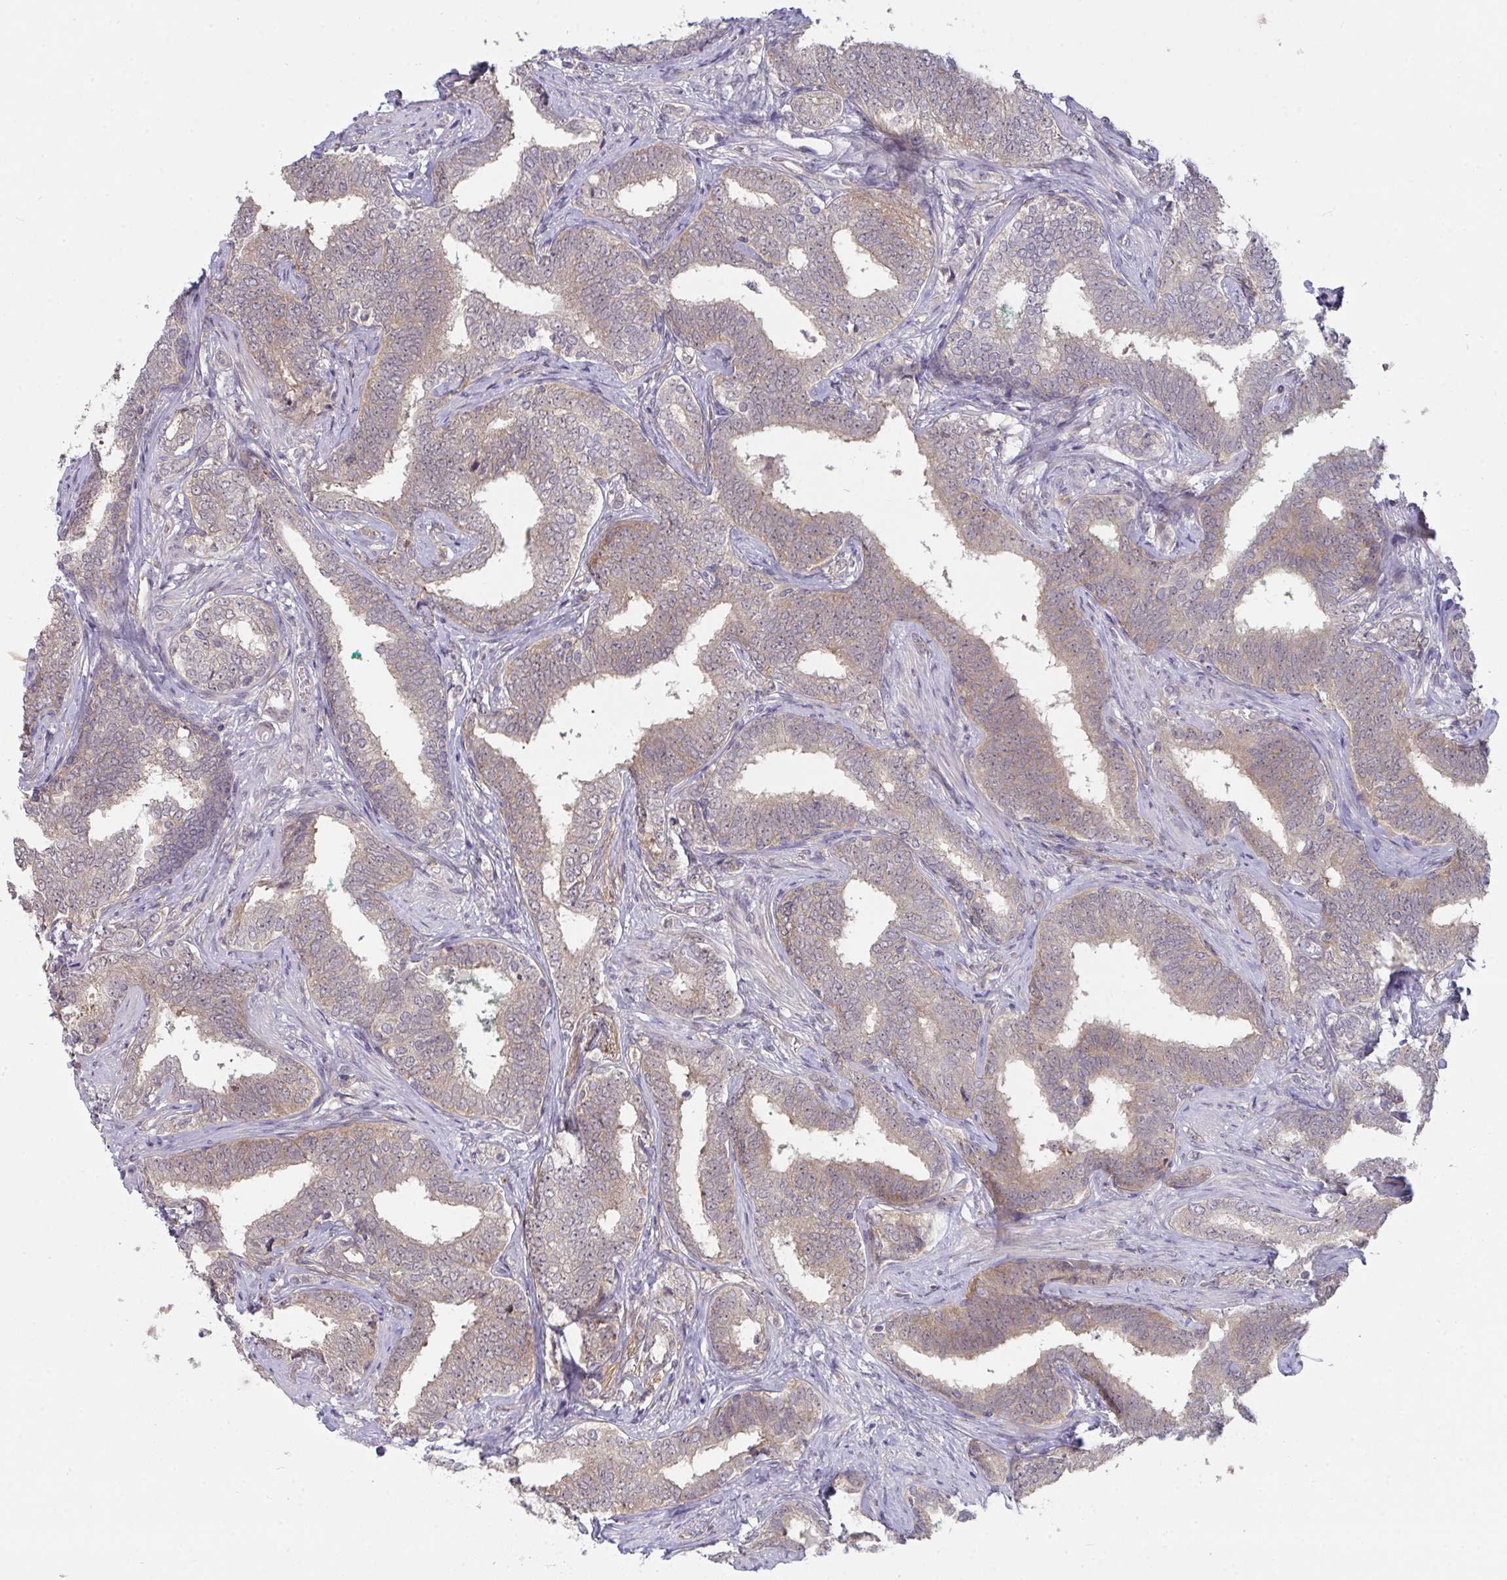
{"staining": {"intensity": "weak", "quantity": "25%-75%", "location": "cytoplasmic/membranous"}, "tissue": "prostate cancer", "cell_type": "Tumor cells", "image_type": "cancer", "snomed": [{"axis": "morphology", "description": "Adenocarcinoma, High grade"}, {"axis": "topography", "description": "Prostate"}], "caption": "Immunohistochemistry histopathology image of prostate high-grade adenocarcinoma stained for a protein (brown), which demonstrates low levels of weak cytoplasmic/membranous staining in about 25%-75% of tumor cells.", "gene": "CASP9", "patient": {"sex": "male", "age": 72}}